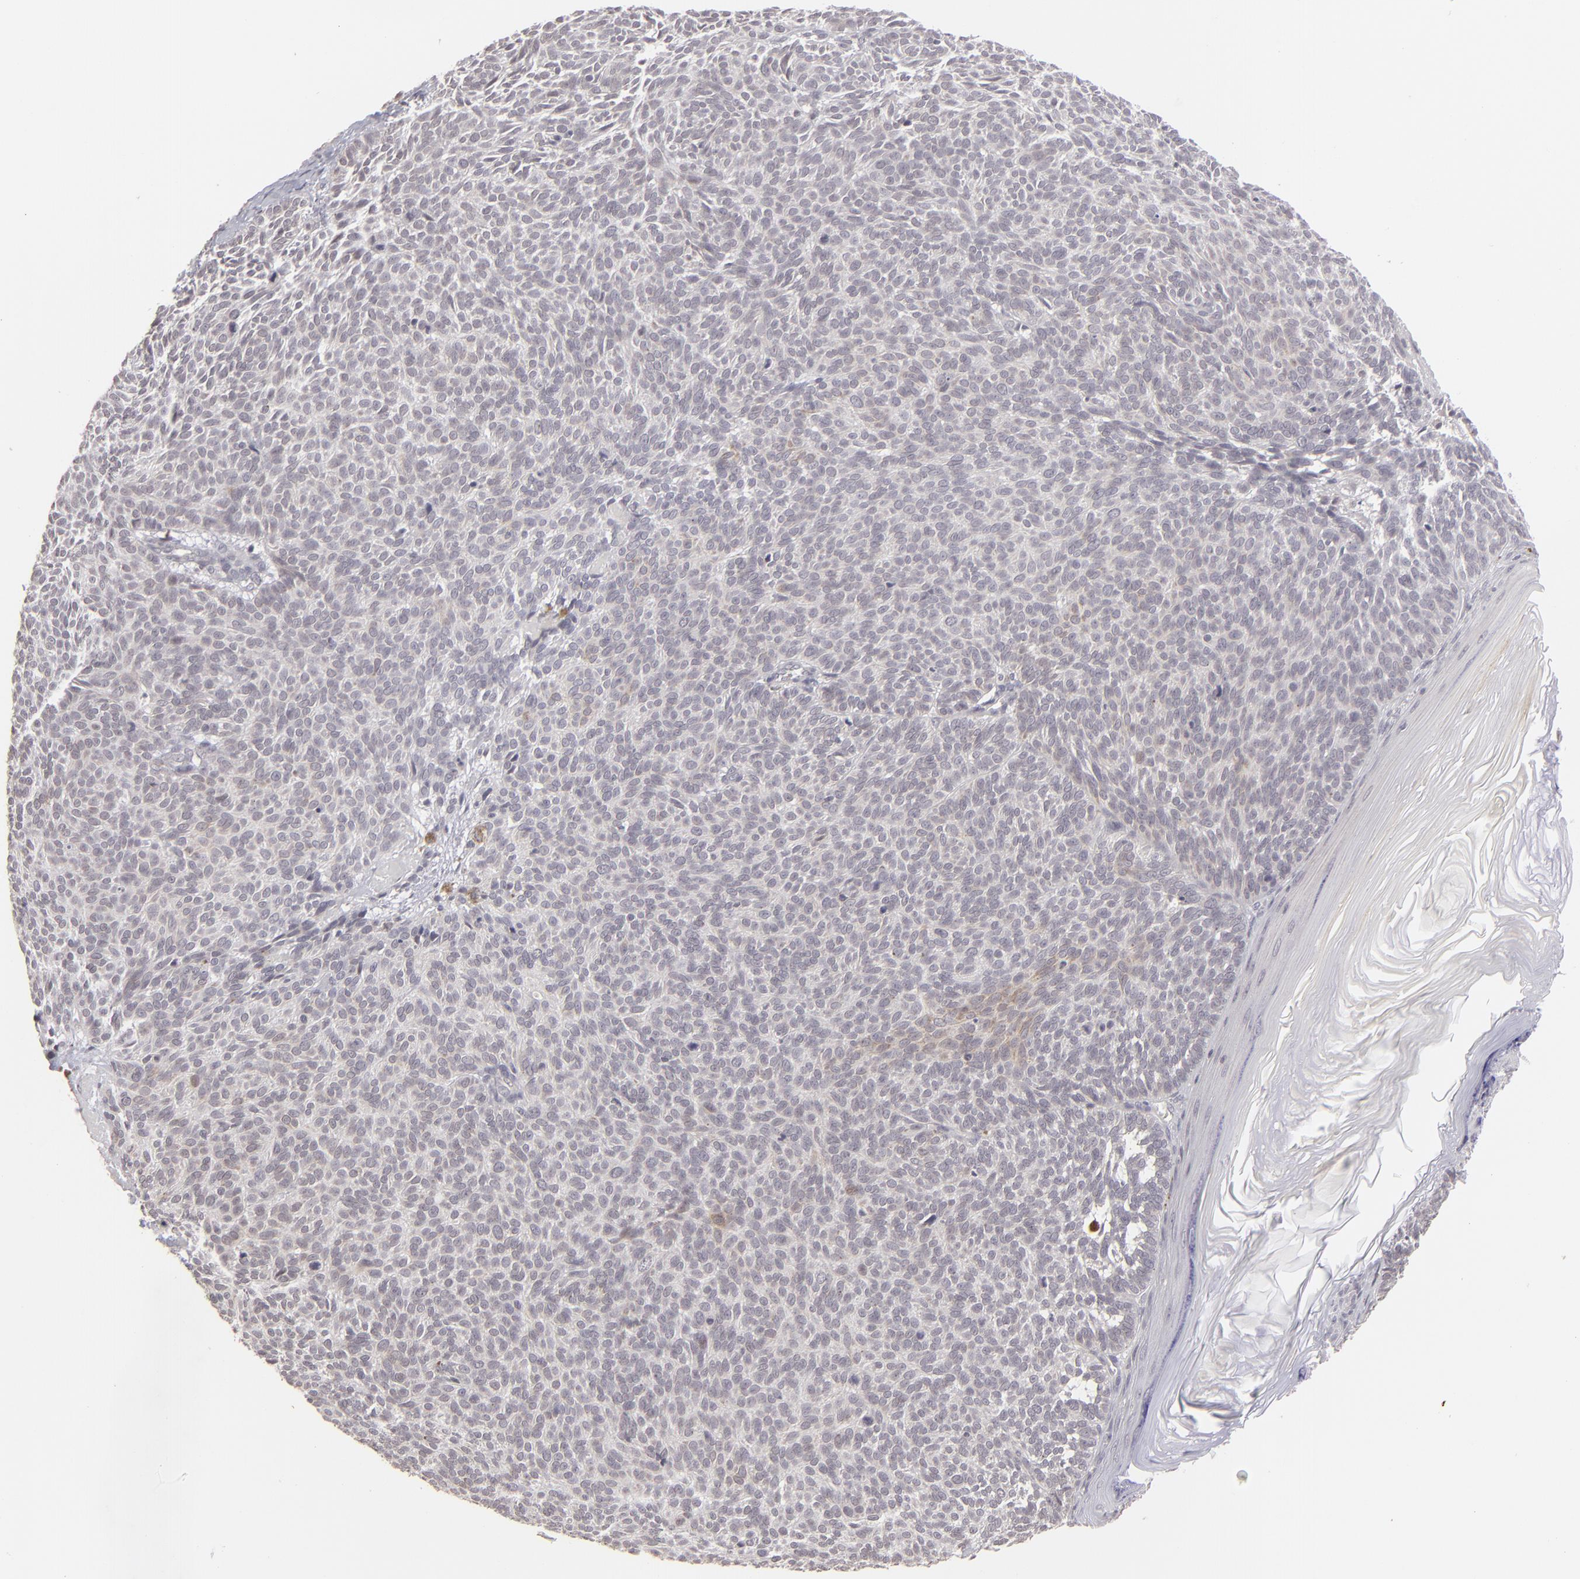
{"staining": {"intensity": "negative", "quantity": "none", "location": "none"}, "tissue": "skin cancer", "cell_type": "Tumor cells", "image_type": "cancer", "snomed": [{"axis": "morphology", "description": "Basal cell carcinoma"}, {"axis": "topography", "description": "Skin"}], "caption": "Immunohistochemical staining of human basal cell carcinoma (skin) displays no significant staining in tumor cells.", "gene": "CLDN2", "patient": {"sex": "male", "age": 63}}